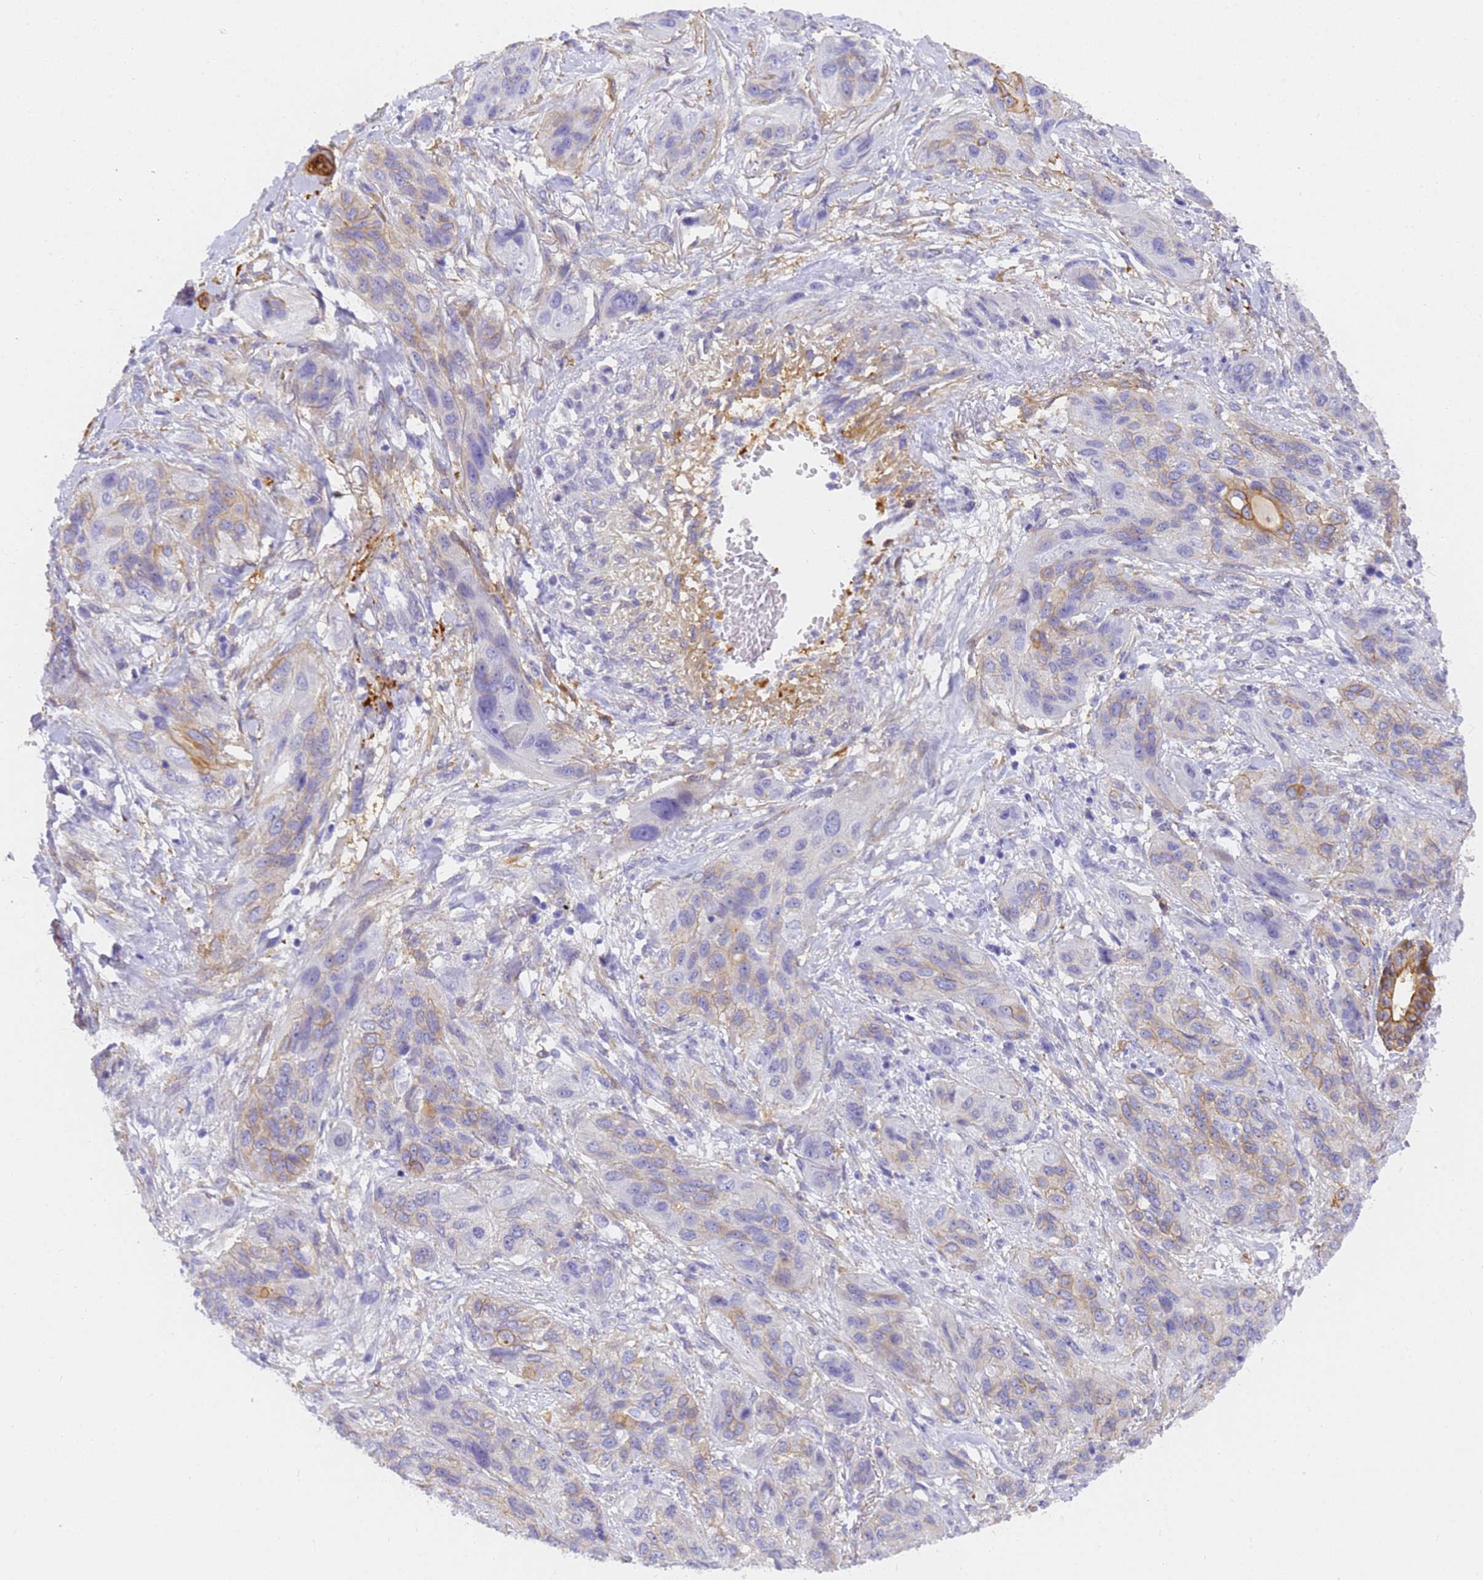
{"staining": {"intensity": "moderate", "quantity": "<25%", "location": "cytoplasmic/membranous"}, "tissue": "lung cancer", "cell_type": "Tumor cells", "image_type": "cancer", "snomed": [{"axis": "morphology", "description": "Squamous cell carcinoma, NOS"}, {"axis": "topography", "description": "Lung"}], "caption": "A brown stain labels moderate cytoplasmic/membranous positivity of a protein in human squamous cell carcinoma (lung) tumor cells. The staining was performed using DAB (3,3'-diaminobenzidine), with brown indicating positive protein expression. Nuclei are stained blue with hematoxylin.", "gene": "MVB12A", "patient": {"sex": "female", "age": 70}}